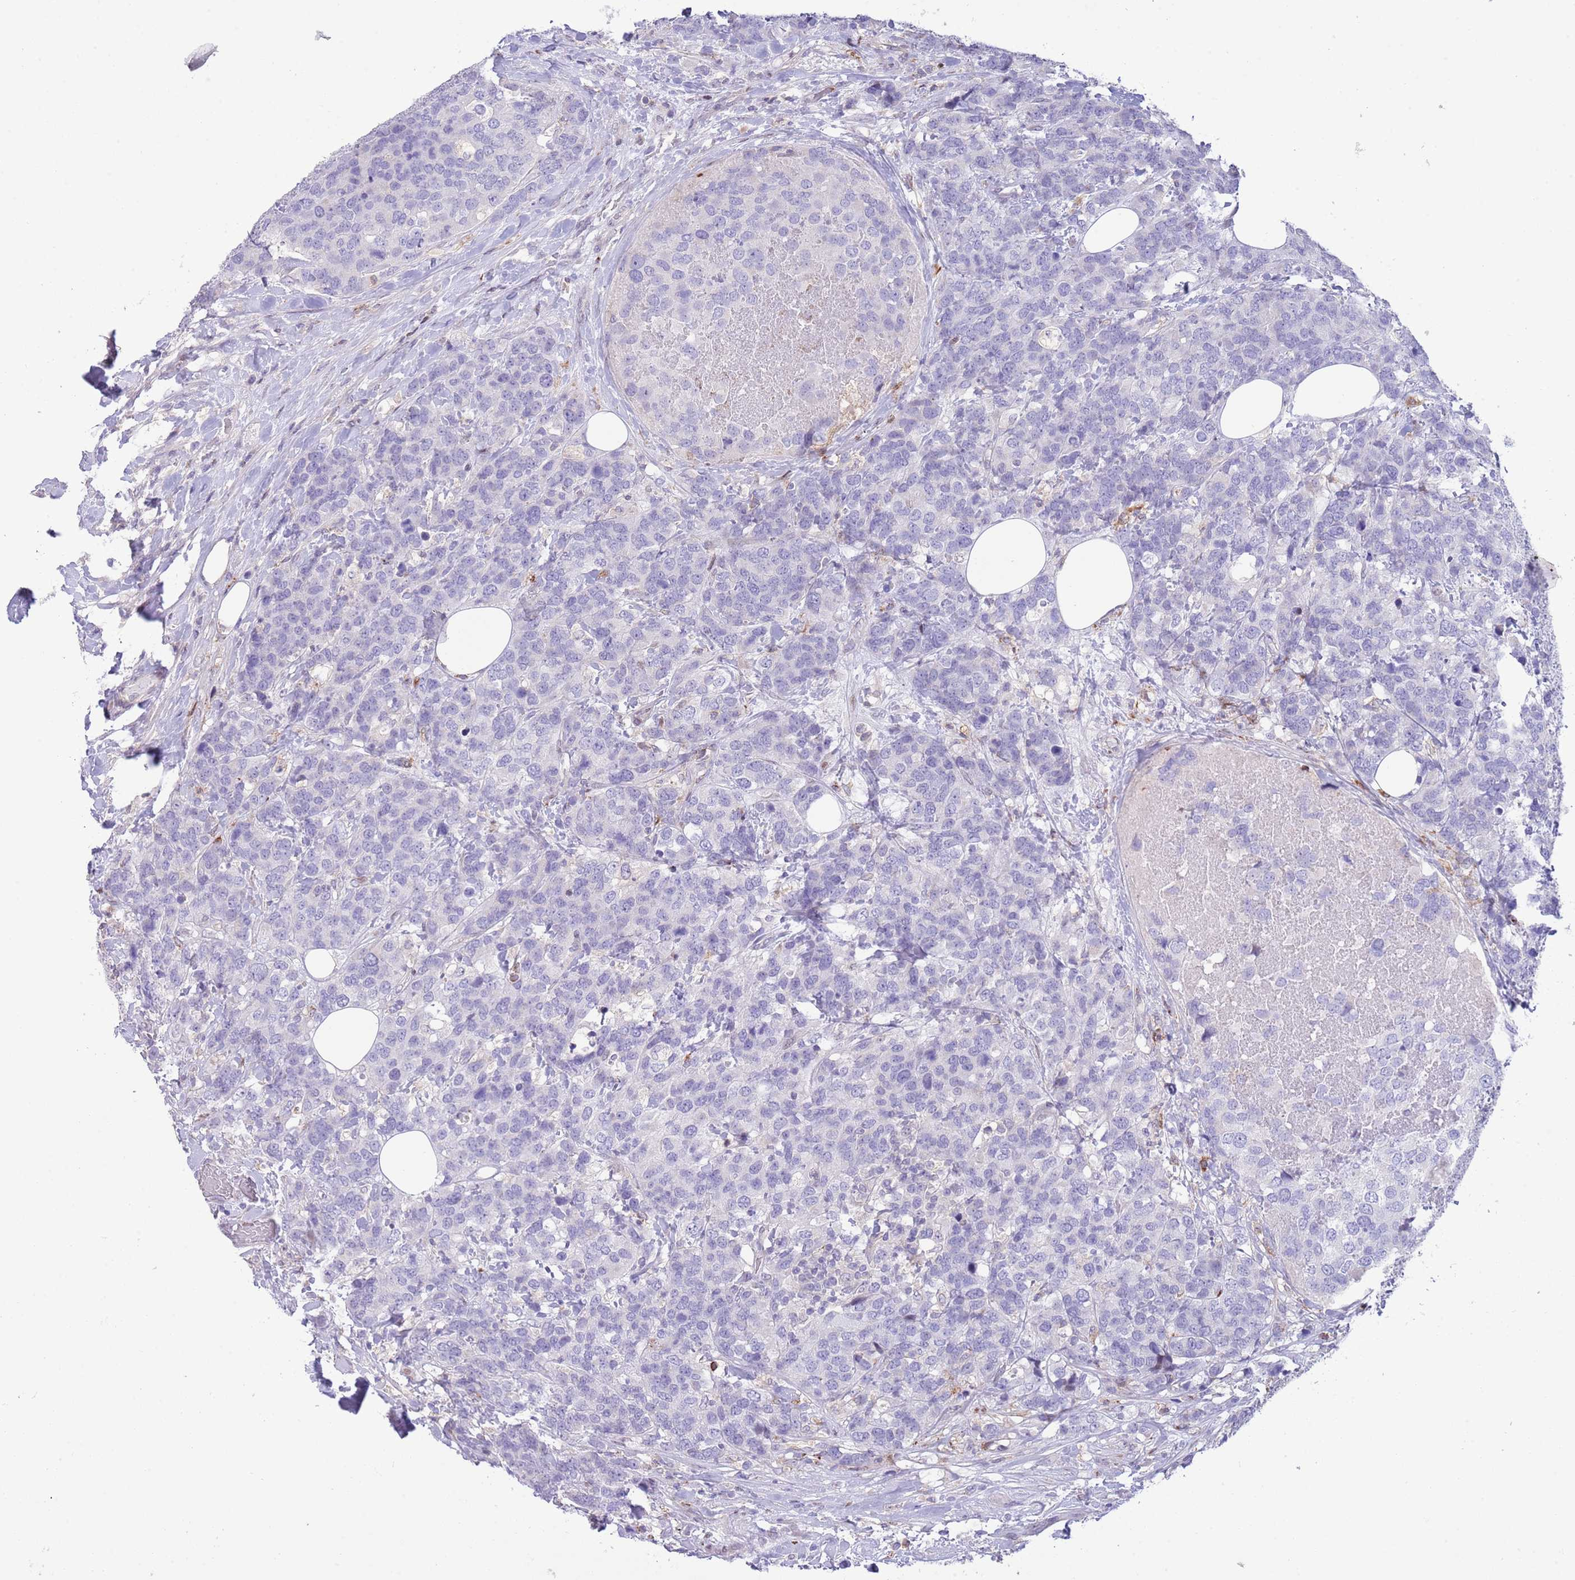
{"staining": {"intensity": "negative", "quantity": "none", "location": "none"}, "tissue": "breast cancer", "cell_type": "Tumor cells", "image_type": "cancer", "snomed": [{"axis": "morphology", "description": "Lobular carcinoma"}, {"axis": "topography", "description": "Breast"}], "caption": "IHC micrograph of breast lobular carcinoma stained for a protein (brown), which exhibits no expression in tumor cells.", "gene": "ANO8", "patient": {"sex": "female", "age": 59}}